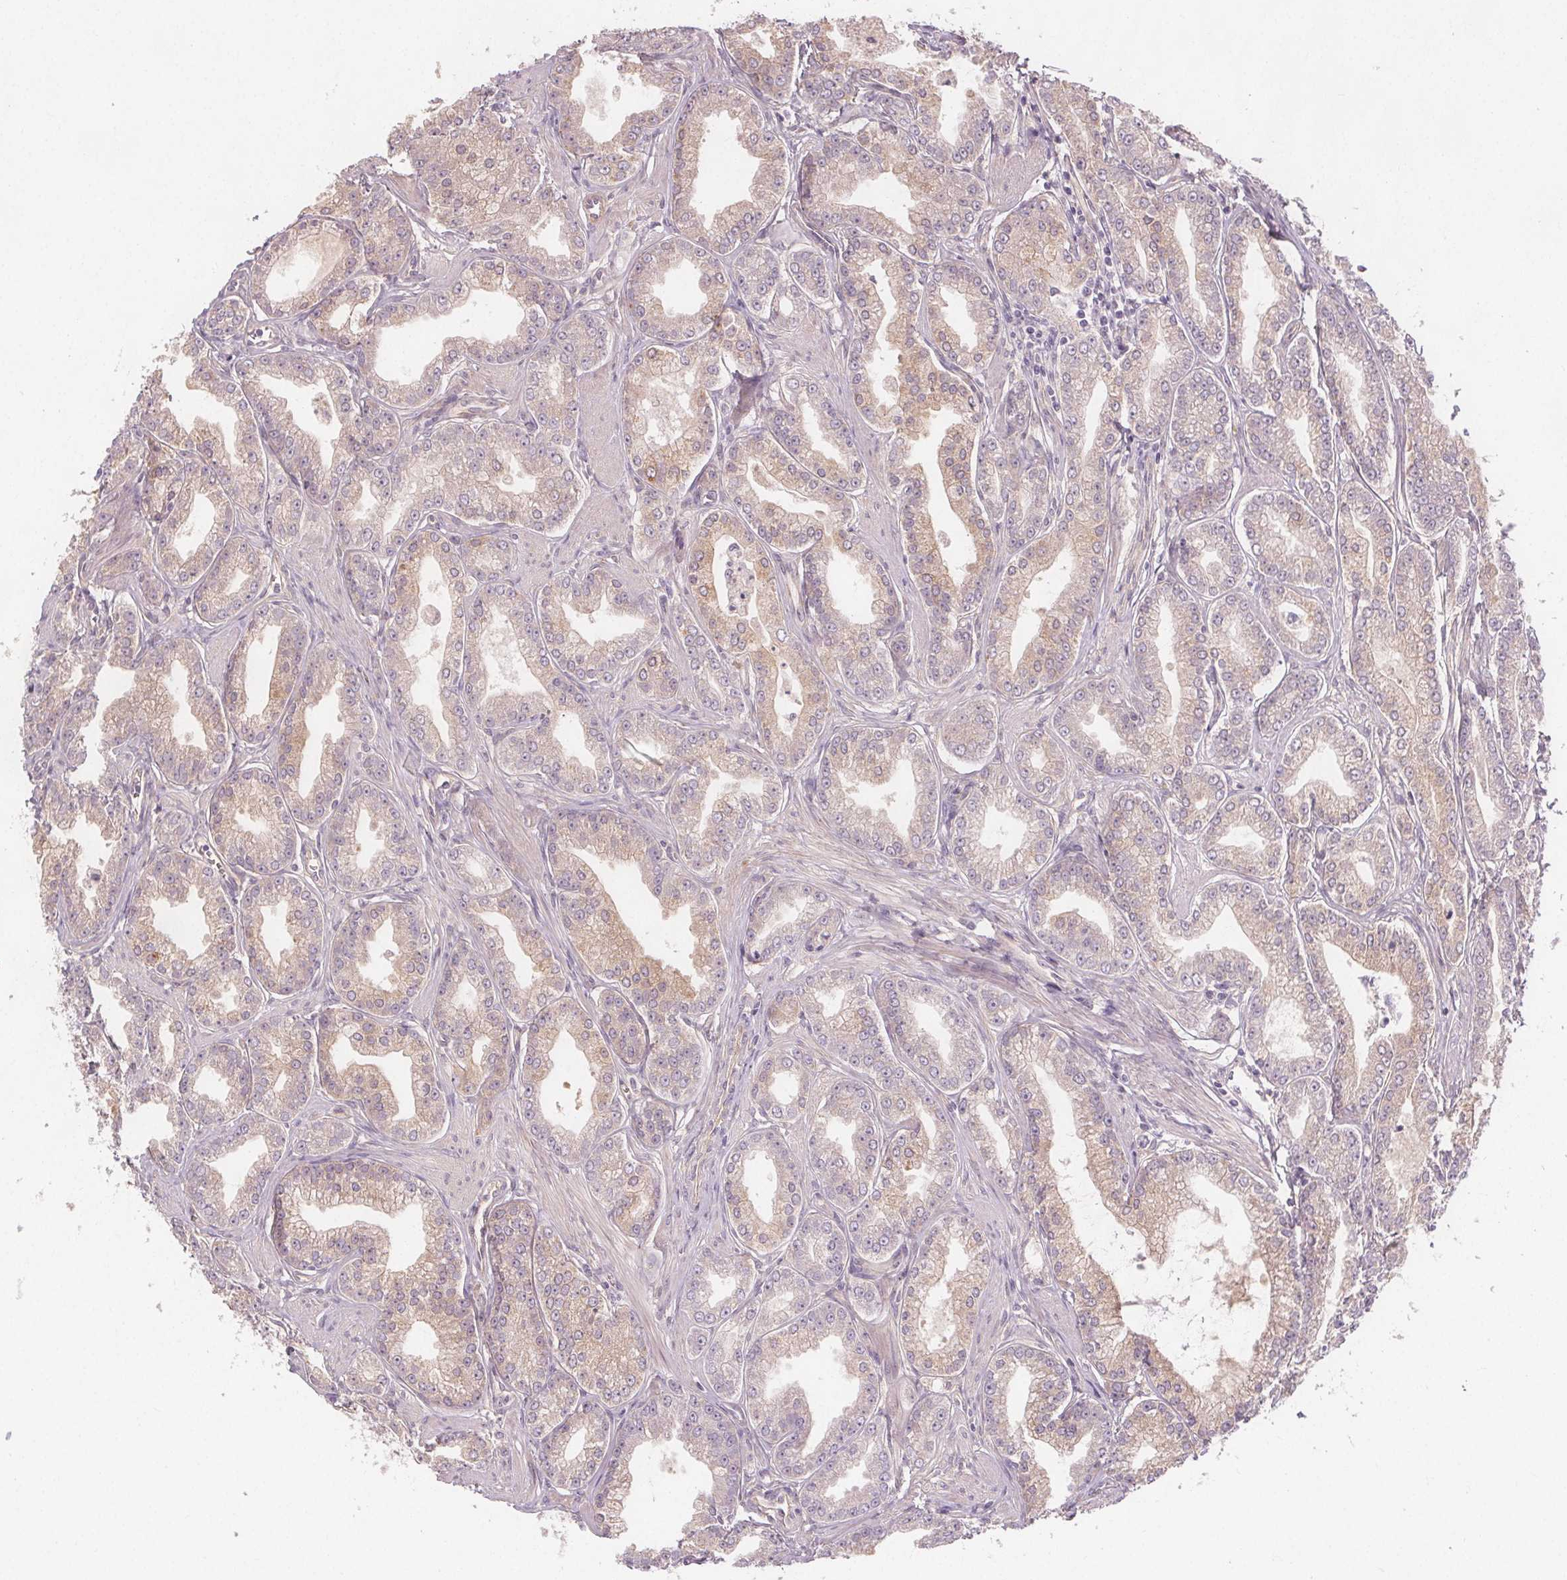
{"staining": {"intensity": "weak", "quantity": "25%-75%", "location": "cytoplasmic/membranous"}, "tissue": "prostate cancer", "cell_type": "Tumor cells", "image_type": "cancer", "snomed": [{"axis": "morphology", "description": "Adenocarcinoma, NOS"}, {"axis": "topography", "description": "Prostate"}], "caption": "Immunohistochemistry (IHC) staining of adenocarcinoma (prostate), which demonstrates low levels of weak cytoplasmic/membranous expression in about 25%-75% of tumor cells indicating weak cytoplasmic/membranous protein positivity. The staining was performed using DAB (3,3'-diaminobenzidine) (brown) for protein detection and nuclei were counterstained in hematoxylin (blue).", "gene": "VNN1", "patient": {"sex": "male", "age": 71}}